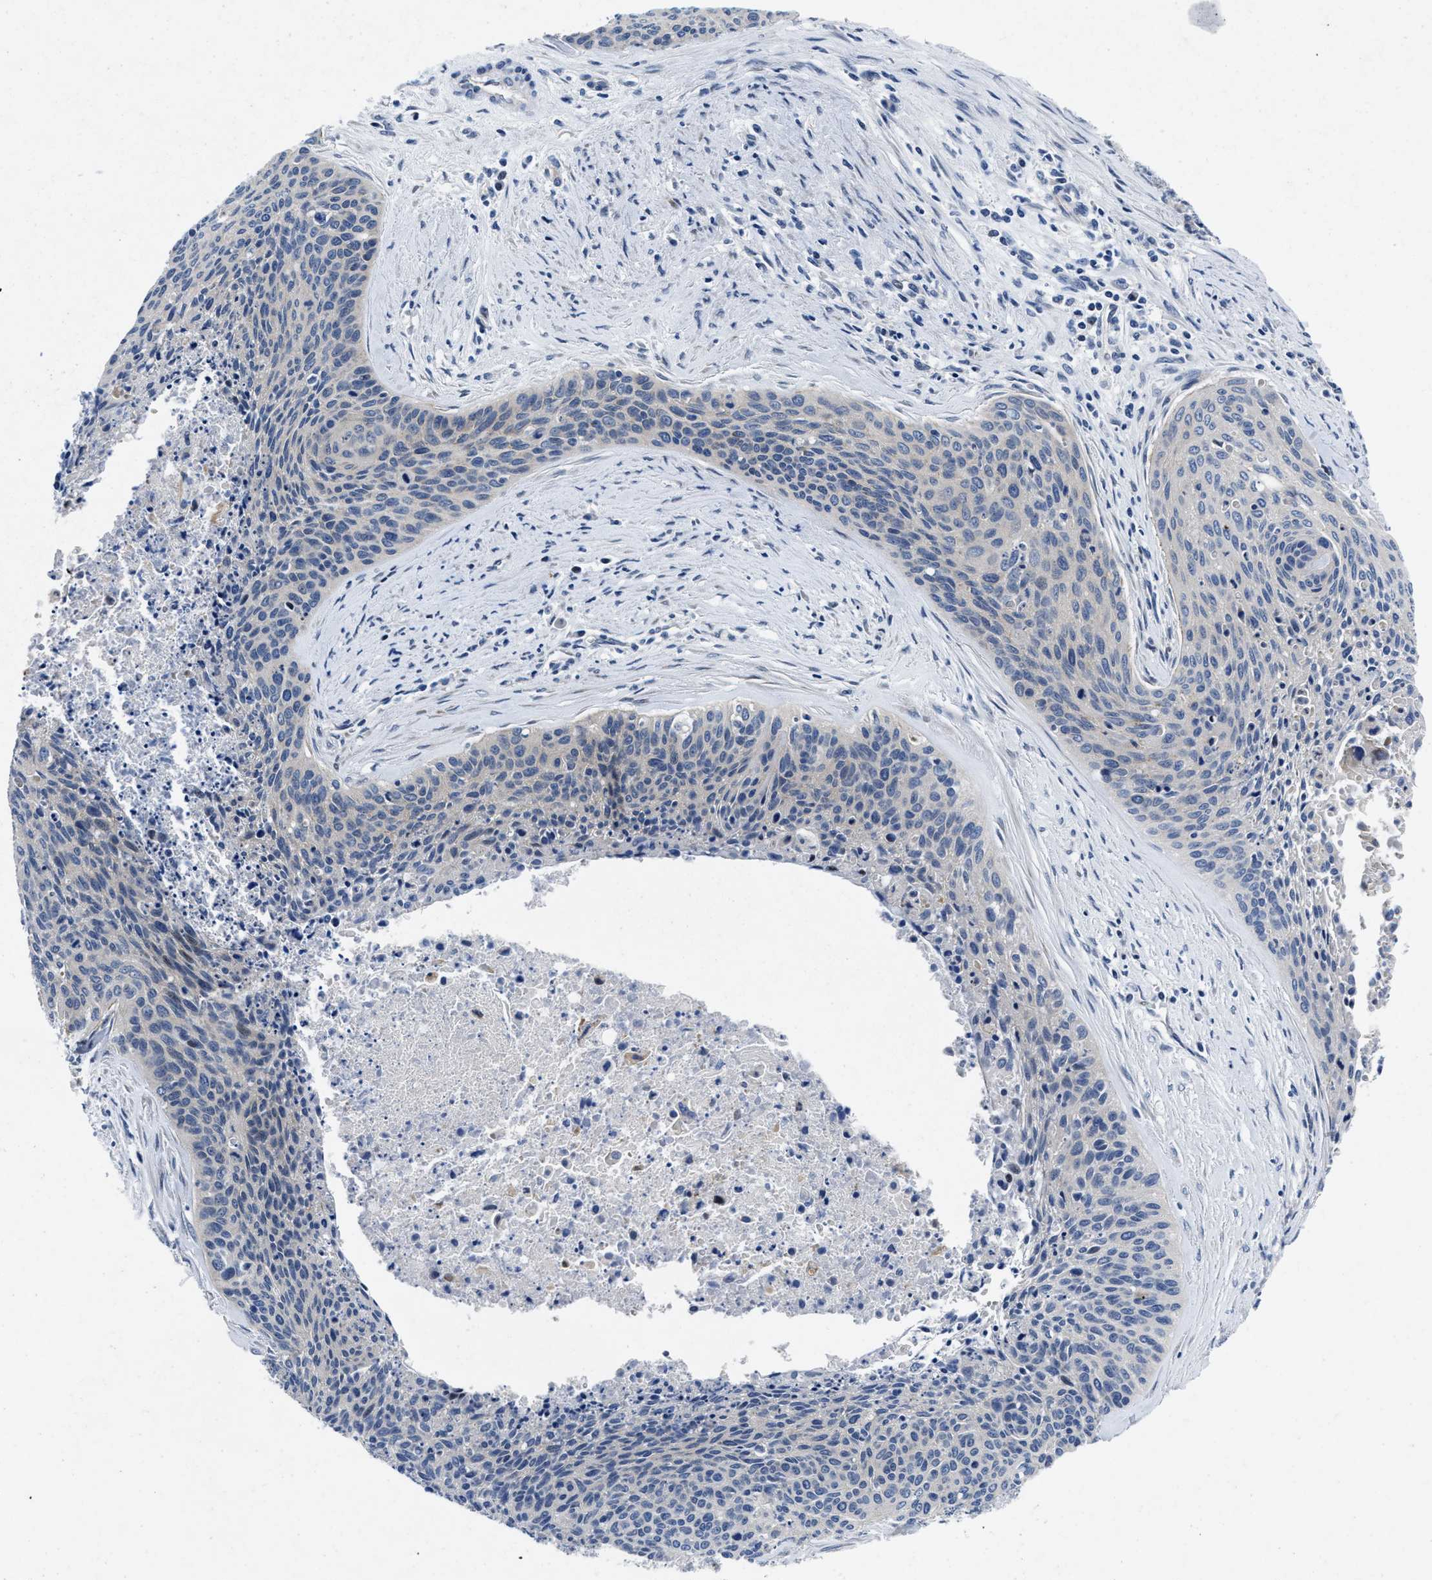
{"staining": {"intensity": "negative", "quantity": "none", "location": "none"}, "tissue": "cervical cancer", "cell_type": "Tumor cells", "image_type": "cancer", "snomed": [{"axis": "morphology", "description": "Squamous cell carcinoma, NOS"}, {"axis": "topography", "description": "Cervix"}], "caption": "A high-resolution histopathology image shows immunohistochemistry staining of cervical squamous cell carcinoma, which demonstrates no significant expression in tumor cells.", "gene": "LAD1", "patient": {"sex": "female", "age": 55}}